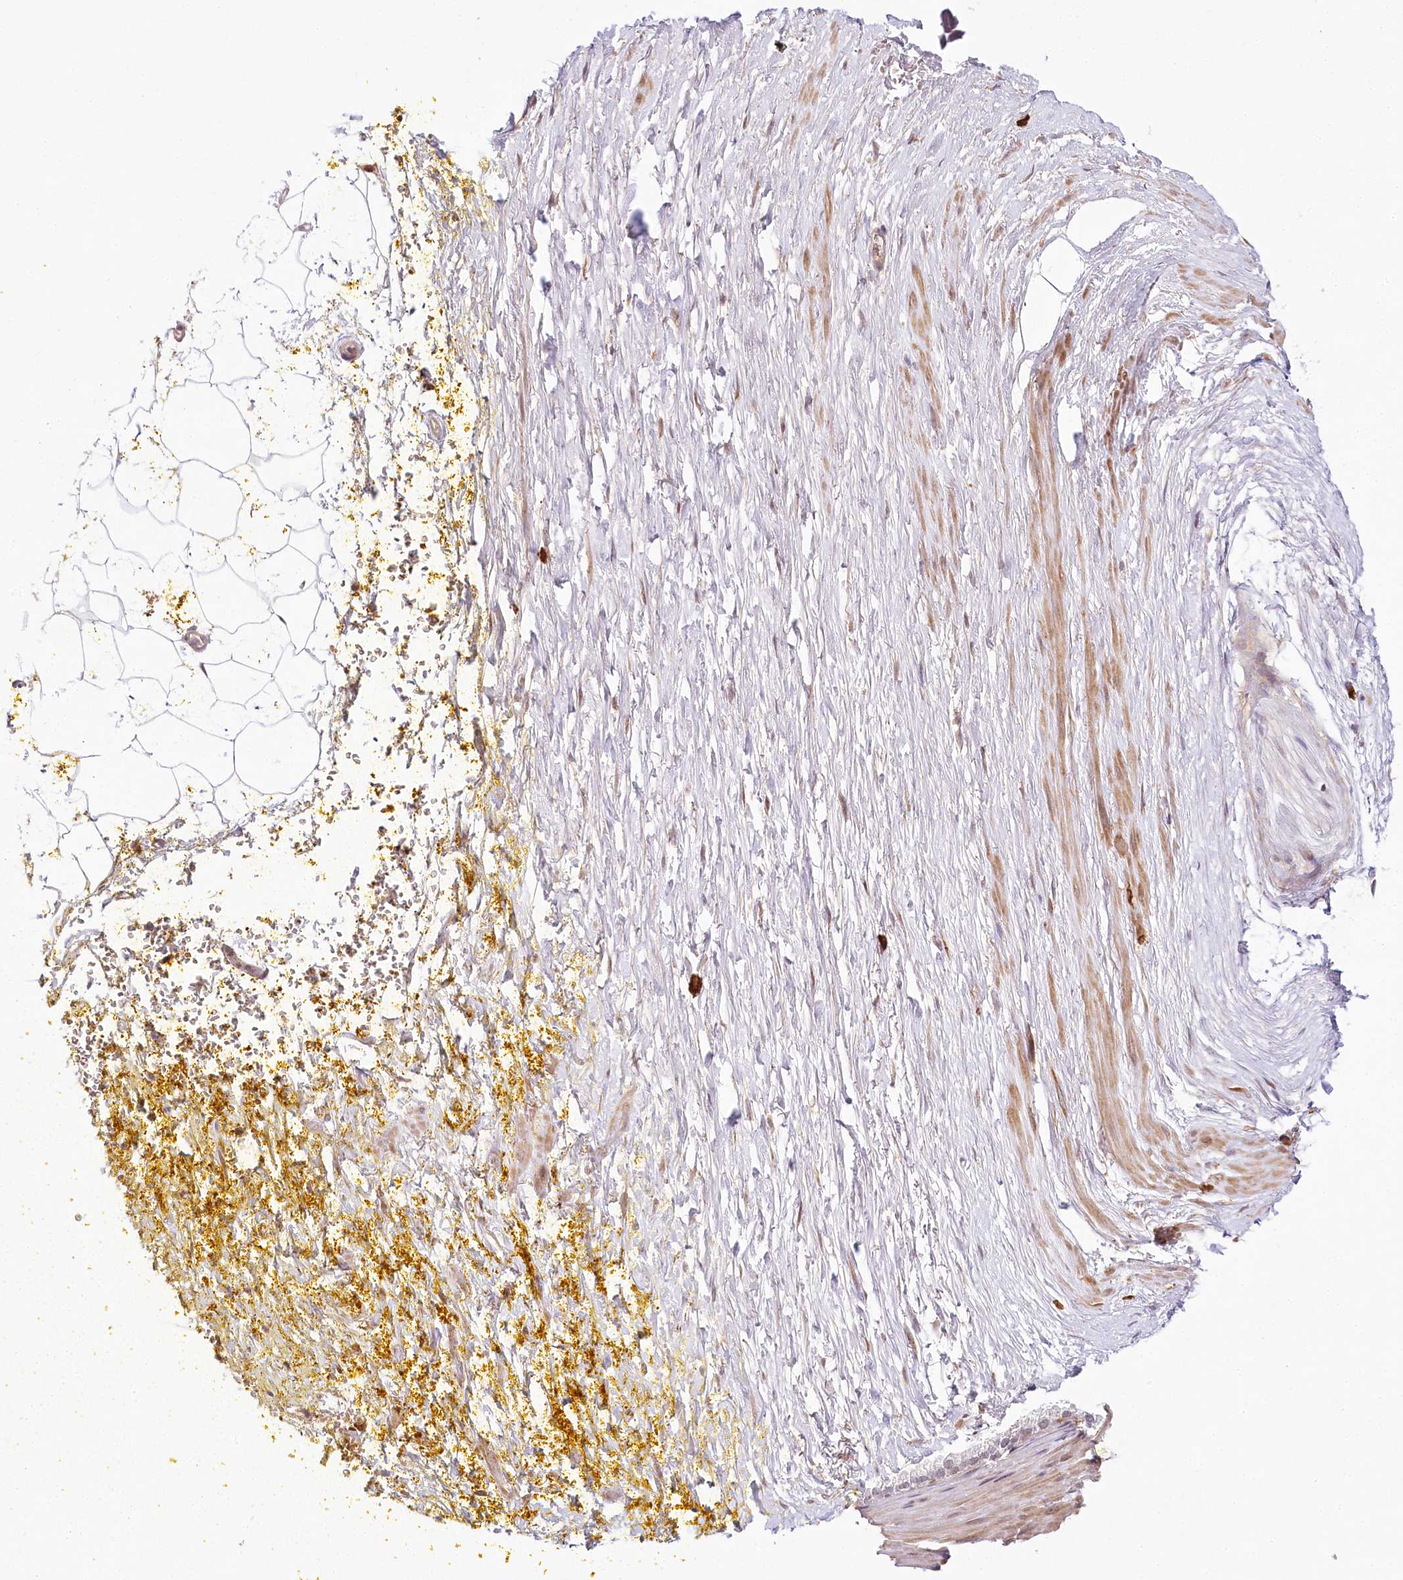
{"staining": {"intensity": "moderate", "quantity": "25%-75%", "location": "cytoplasmic/membranous"}, "tissue": "adipose tissue", "cell_type": "Adipocytes", "image_type": "normal", "snomed": [{"axis": "morphology", "description": "Normal tissue, NOS"}, {"axis": "morphology", "description": "Adenocarcinoma, Low grade"}, {"axis": "topography", "description": "Prostate"}, {"axis": "topography", "description": "Peripheral nerve tissue"}], "caption": "Immunohistochemical staining of normal human adipose tissue shows moderate cytoplasmic/membranous protein expression in about 25%-75% of adipocytes.", "gene": "TUBGCP2", "patient": {"sex": "male", "age": 63}}